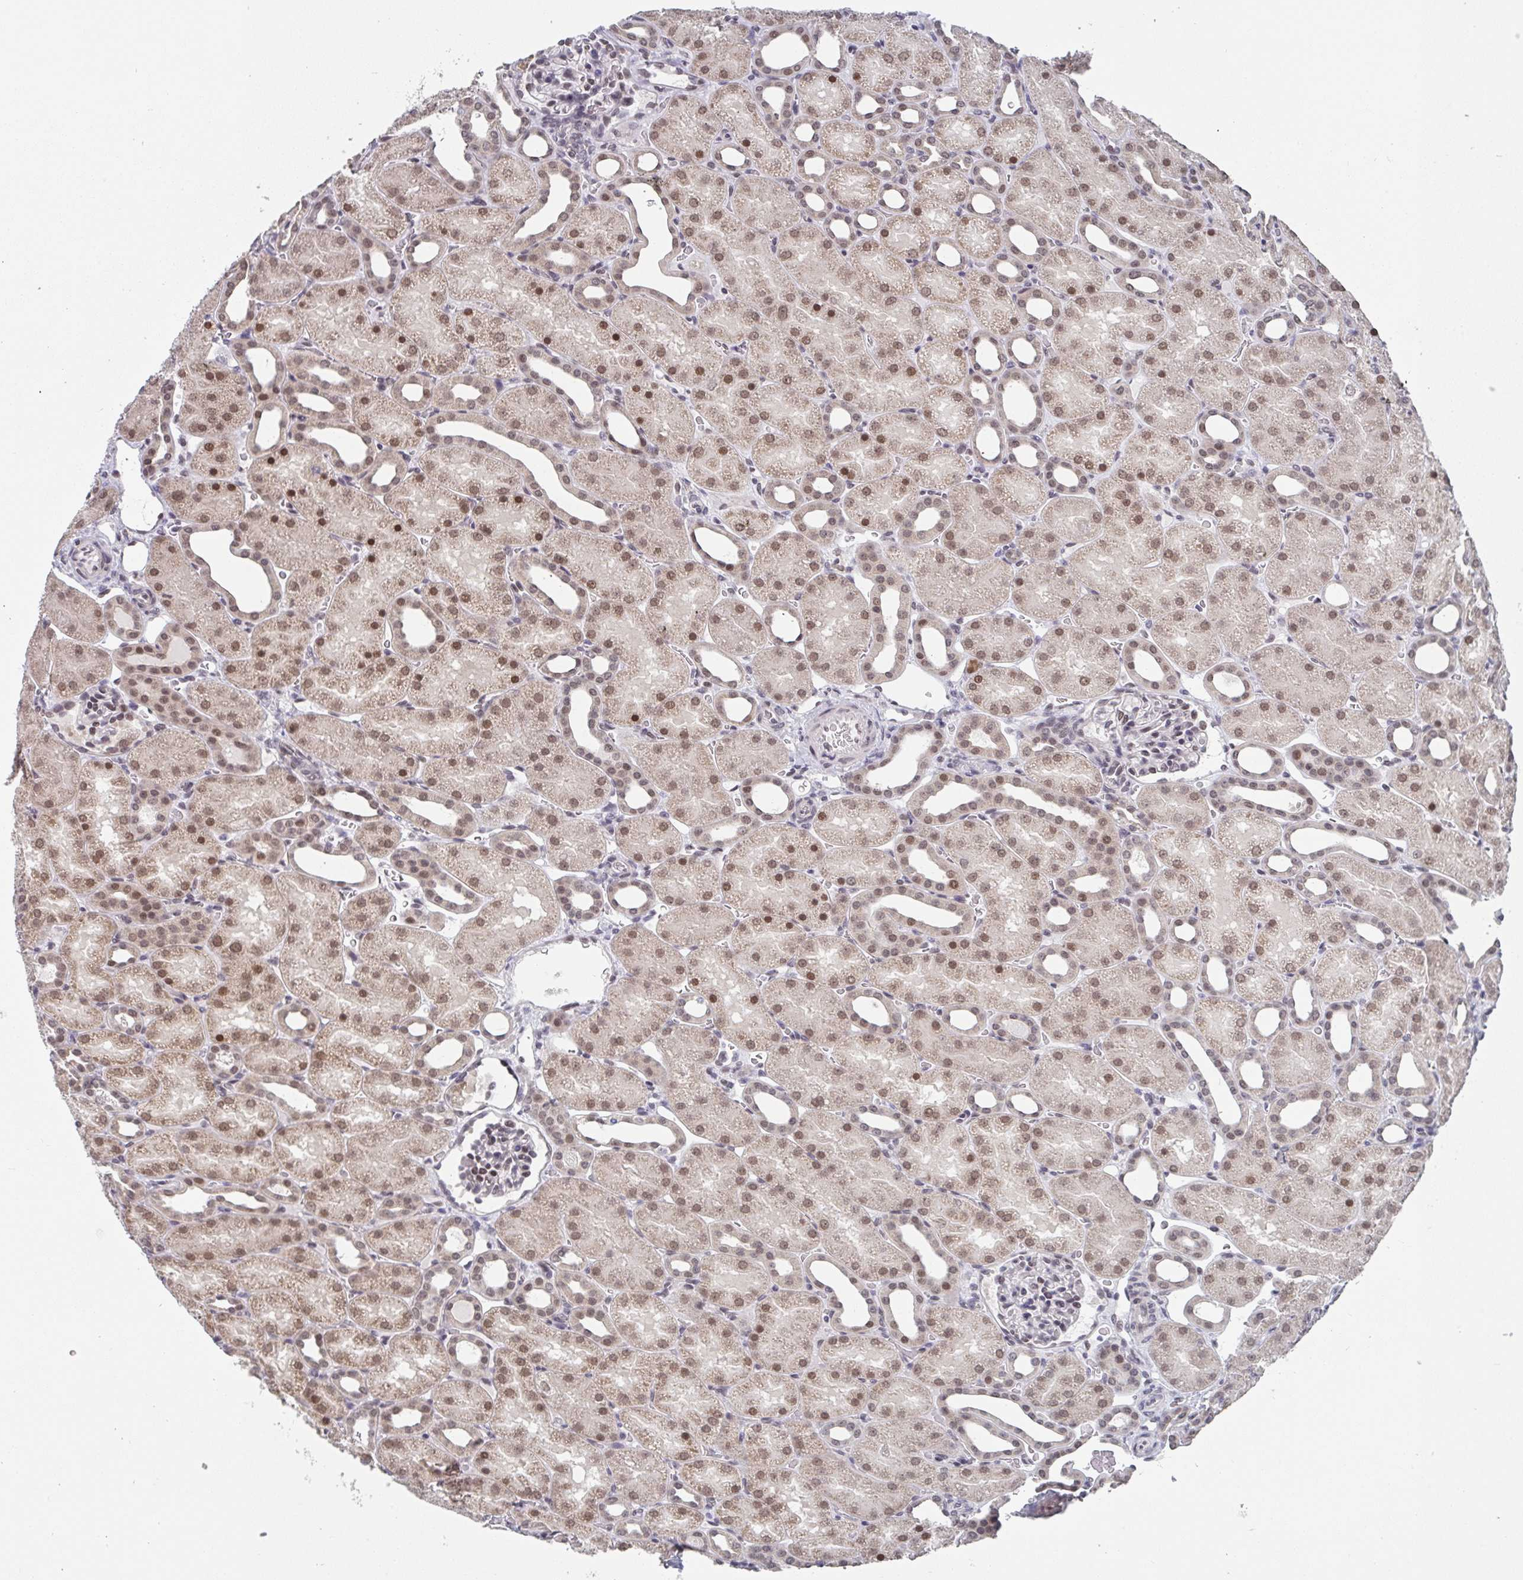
{"staining": {"intensity": "moderate", "quantity": "25%-75%", "location": "nuclear"}, "tissue": "kidney", "cell_type": "Cells in glomeruli", "image_type": "normal", "snomed": [{"axis": "morphology", "description": "Normal tissue, NOS"}, {"axis": "topography", "description": "Kidney"}], "caption": "Immunohistochemistry (IHC) of normal human kidney exhibits medium levels of moderate nuclear staining in approximately 25%-75% of cells in glomeruli. The staining was performed using DAB (3,3'-diaminobenzidine), with brown indicating positive protein expression. Nuclei are stained blue with hematoxylin.", "gene": "JMJD1C", "patient": {"sex": "male", "age": 2}}